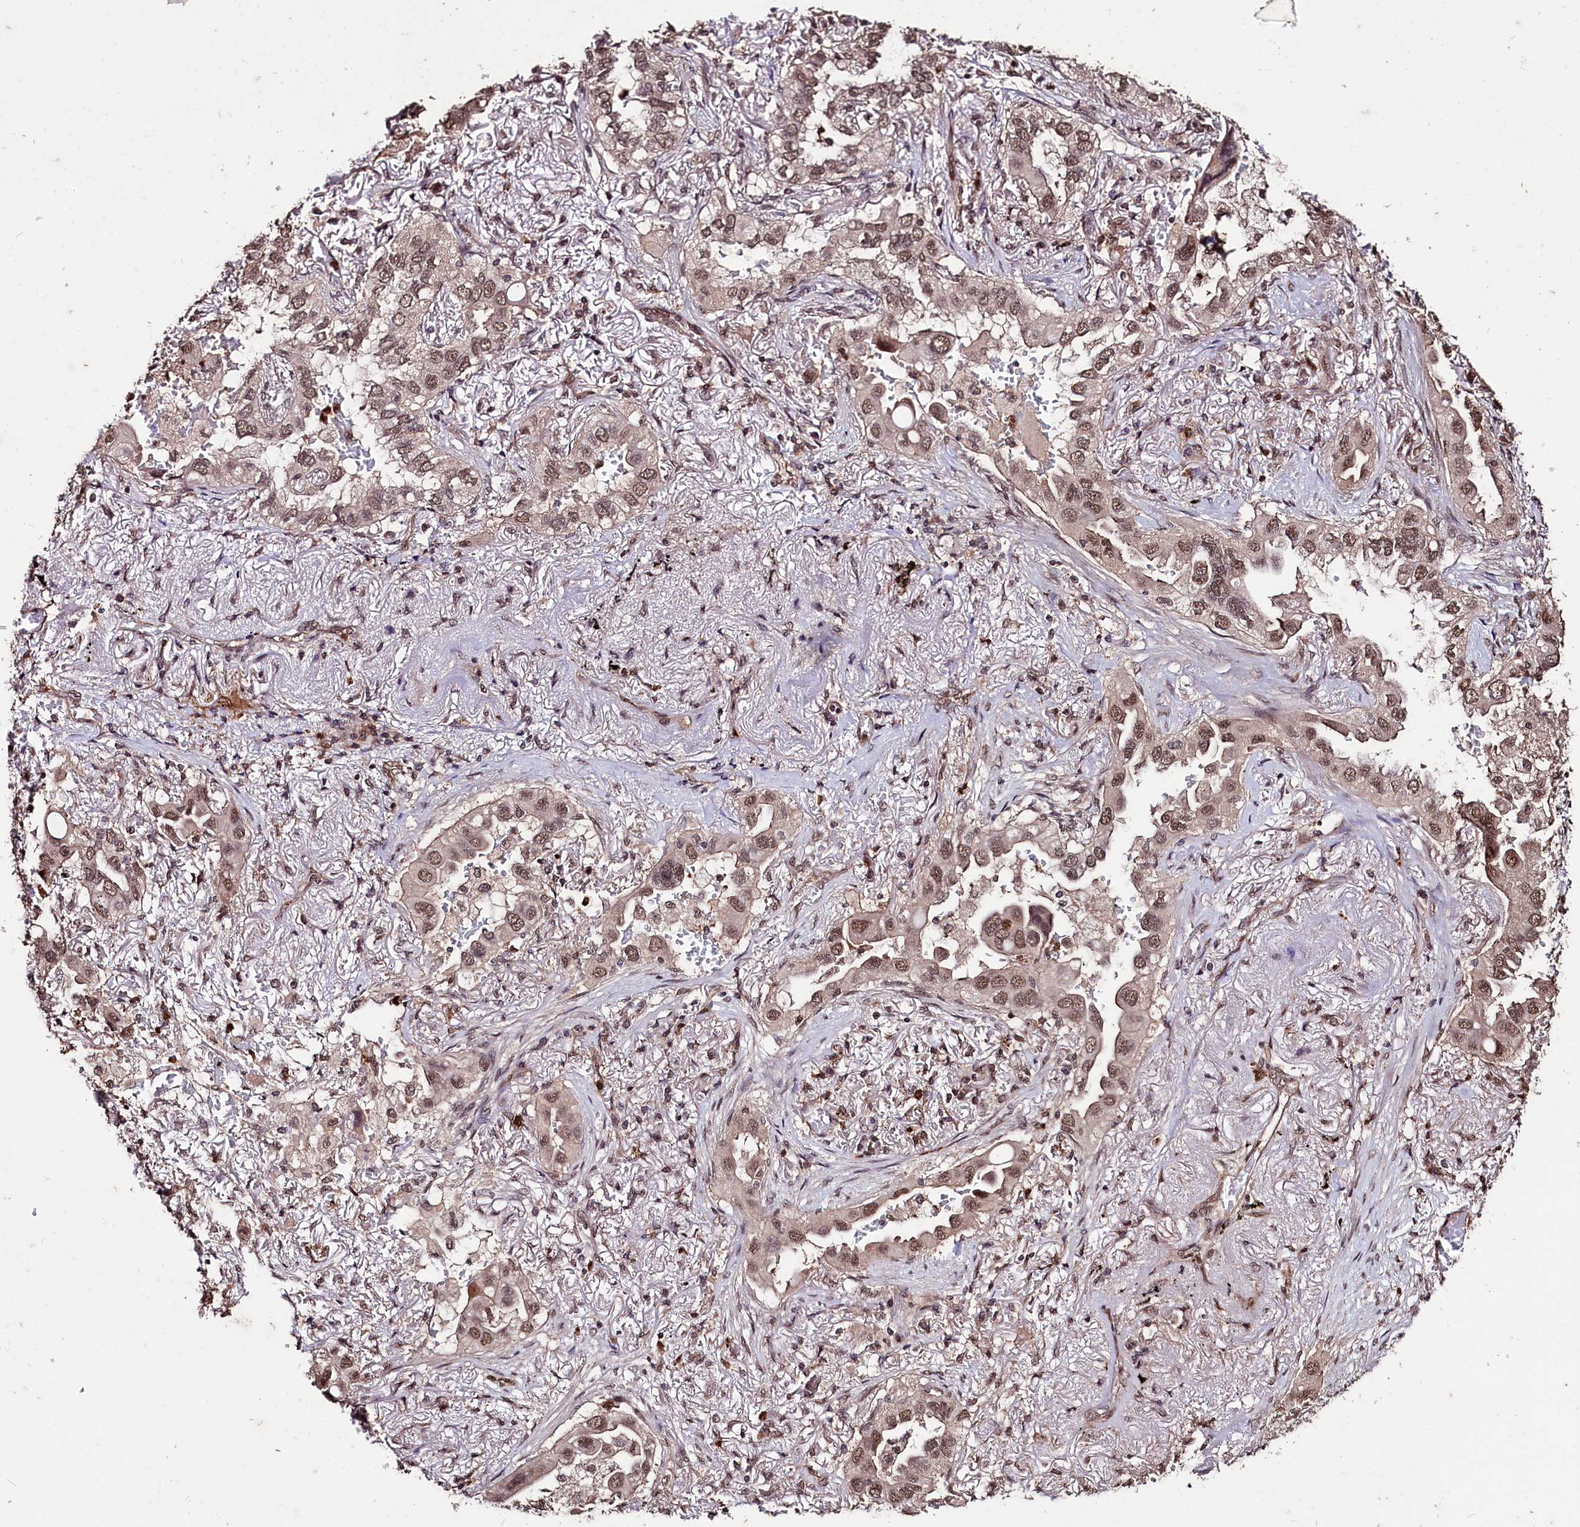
{"staining": {"intensity": "moderate", "quantity": ">75%", "location": "nuclear"}, "tissue": "lung cancer", "cell_type": "Tumor cells", "image_type": "cancer", "snomed": [{"axis": "morphology", "description": "Adenocarcinoma, NOS"}, {"axis": "topography", "description": "Lung"}], "caption": "About >75% of tumor cells in human lung cancer (adenocarcinoma) show moderate nuclear protein expression as visualized by brown immunohistochemical staining.", "gene": "KLRB1", "patient": {"sex": "female", "age": 76}}